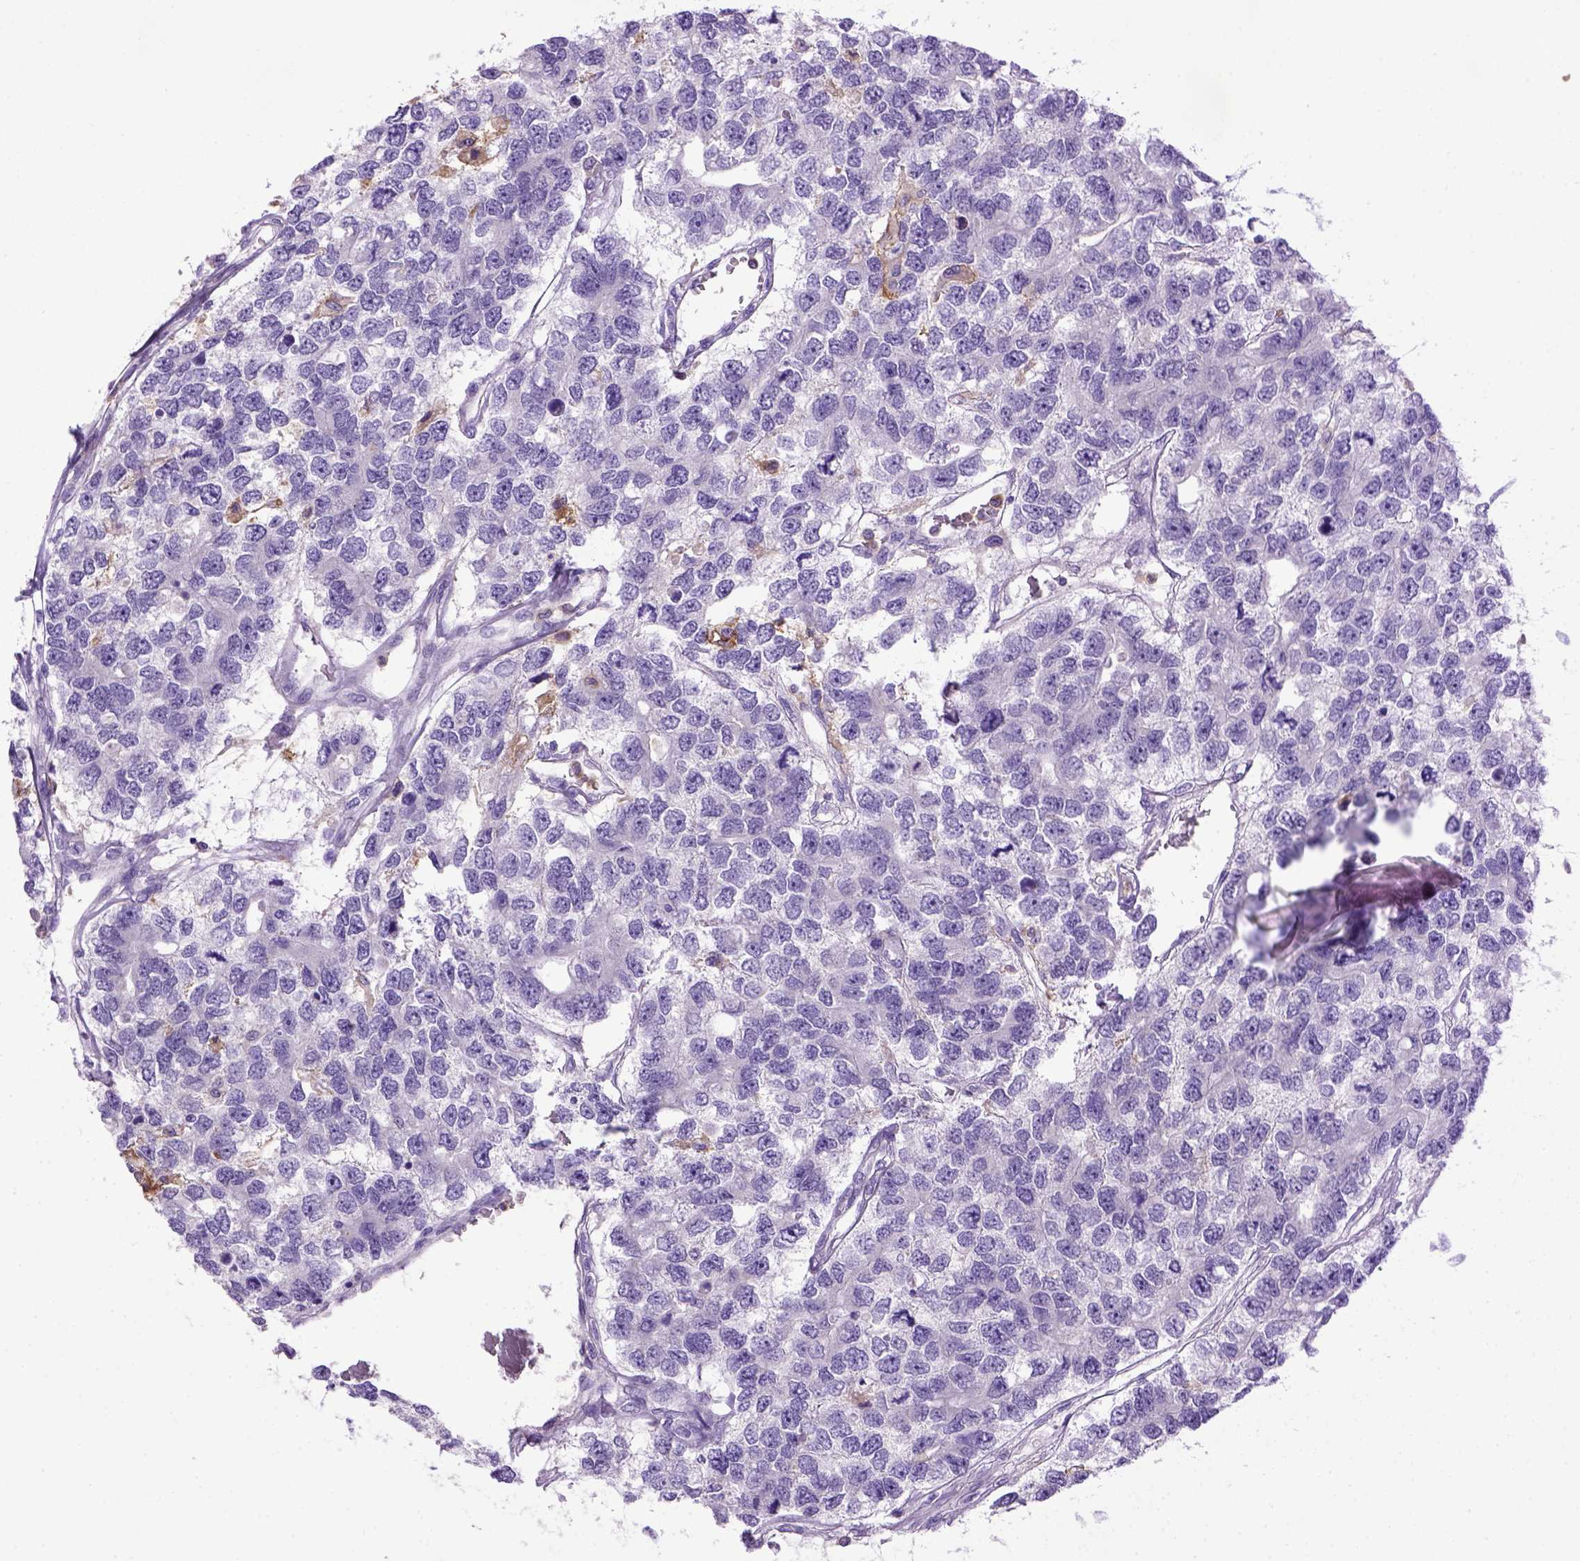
{"staining": {"intensity": "negative", "quantity": "none", "location": "none"}, "tissue": "testis cancer", "cell_type": "Tumor cells", "image_type": "cancer", "snomed": [{"axis": "morphology", "description": "Seminoma, NOS"}, {"axis": "topography", "description": "Testis"}], "caption": "A high-resolution image shows immunohistochemistry (IHC) staining of seminoma (testis), which demonstrates no significant positivity in tumor cells.", "gene": "ITGAX", "patient": {"sex": "male", "age": 52}}